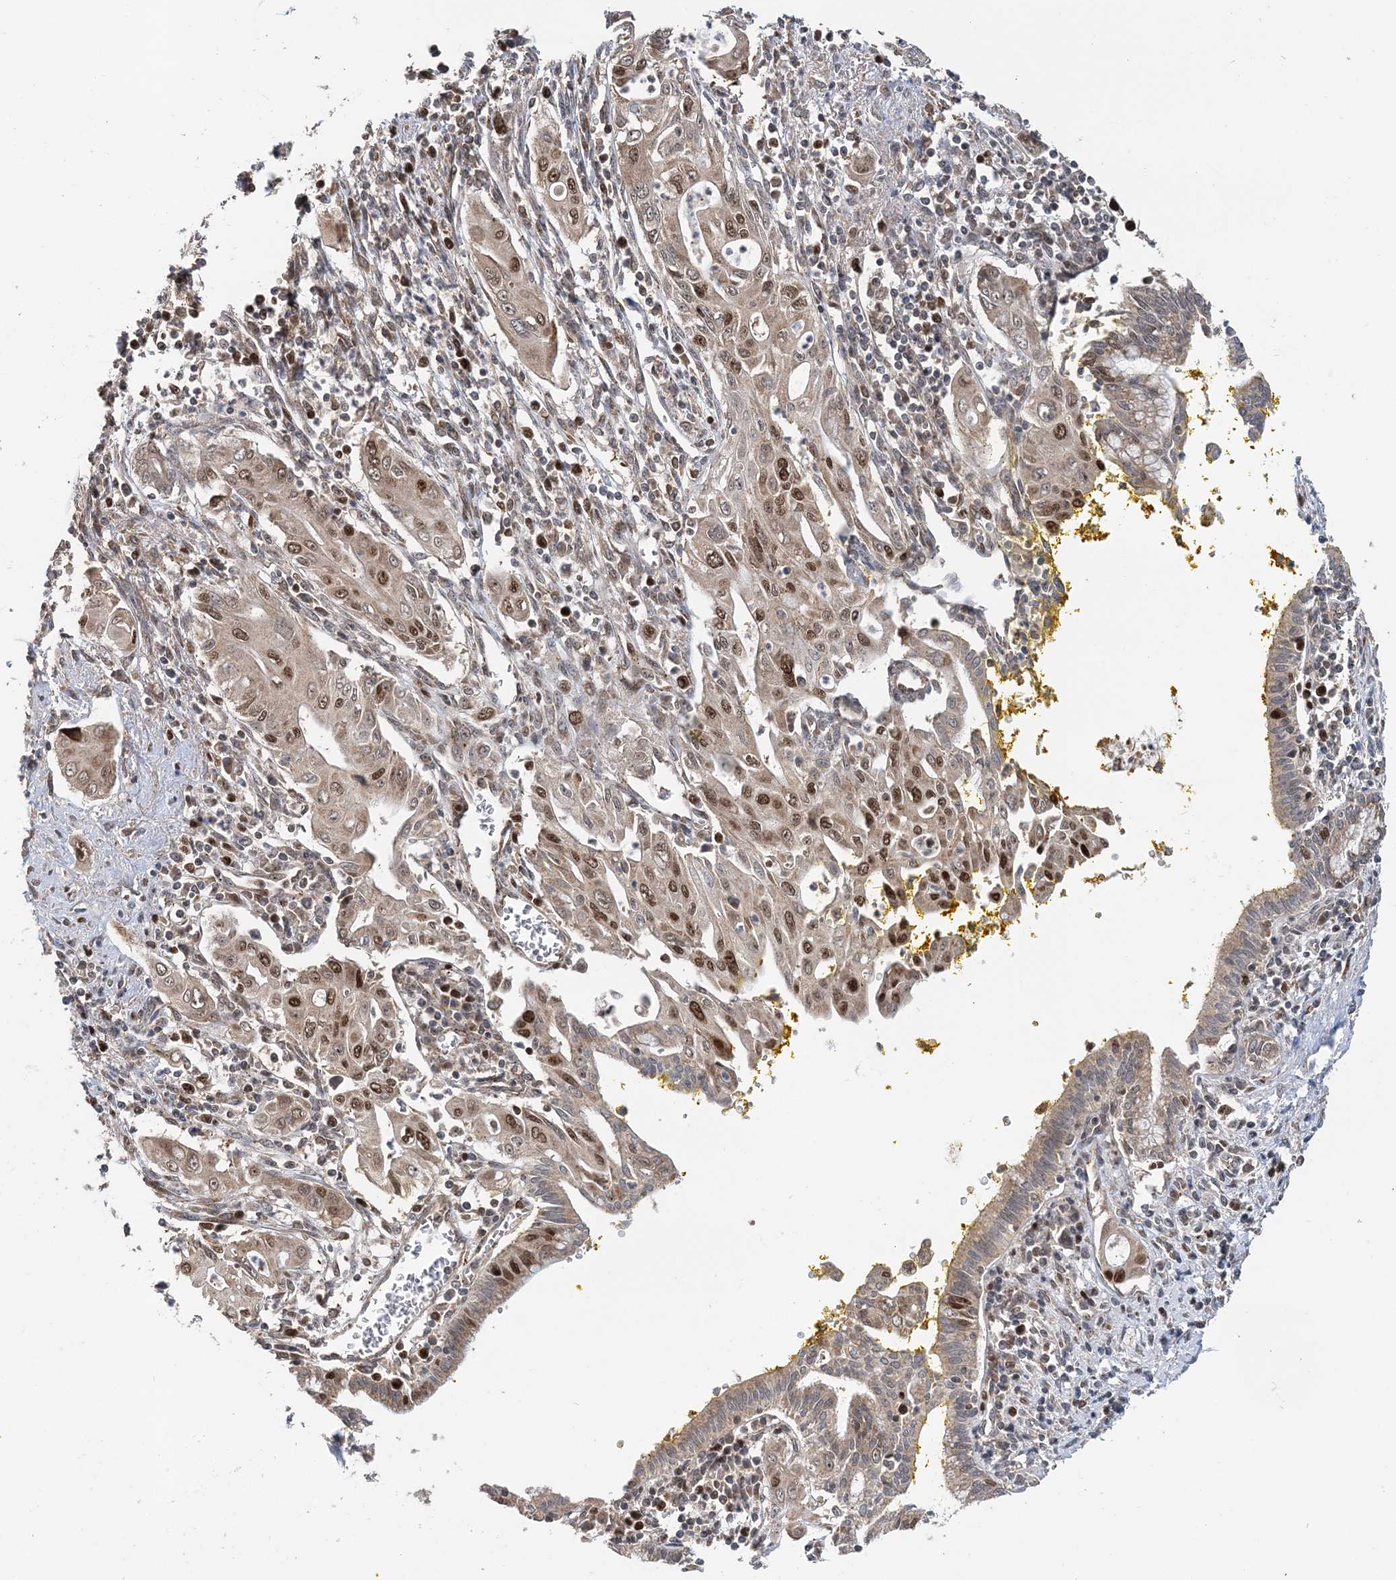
{"staining": {"intensity": "moderate", "quantity": ">75%", "location": "cytoplasmic/membranous,nuclear"}, "tissue": "pancreatic cancer", "cell_type": "Tumor cells", "image_type": "cancer", "snomed": [{"axis": "morphology", "description": "Adenocarcinoma, NOS"}, {"axis": "topography", "description": "Pancreas"}], "caption": "DAB (3,3'-diaminobenzidine) immunohistochemical staining of pancreatic cancer shows moderate cytoplasmic/membranous and nuclear protein positivity in about >75% of tumor cells.", "gene": "KIF4A", "patient": {"sex": "male", "age": 58}}